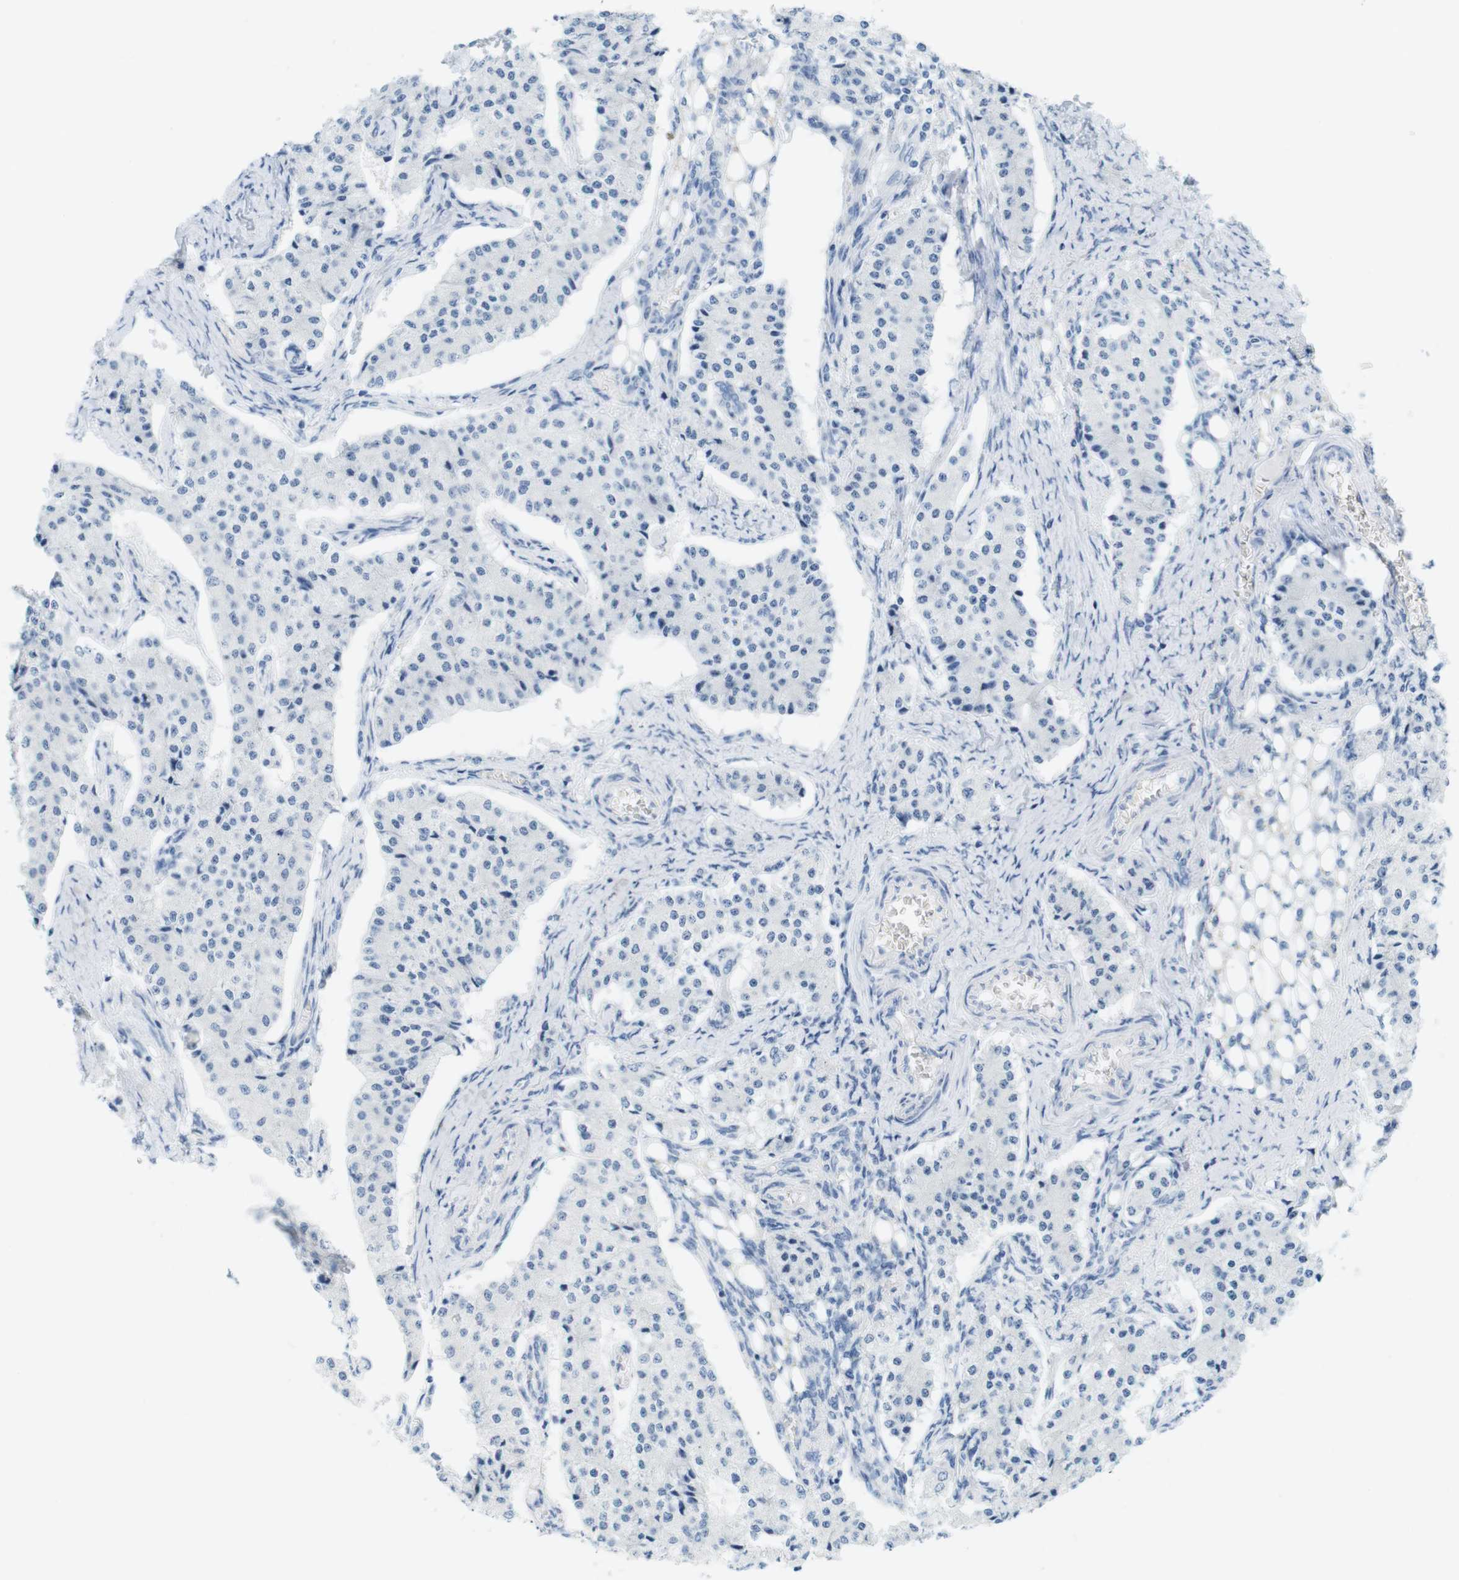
{"staining": {"intensity": "negative", "quantity": "none", "location": "none"}, "tissue": "carcinoid", "cell_type": "Tumor cells", "image_type": "cancer", "snomed": [{"axis": "morphology", "description": "Carcinoid, malignant, NOS"}, {"axis": "topography", "description": "Colon"}], "caption": "A high-resolution micrograph shows immunohistochemistry (IHC) staining of carcinoid (malignant), which shows no significant expression in tumor cells.", "gene": "TNNT2", "patient": {"sex": "female", "age": 52}}